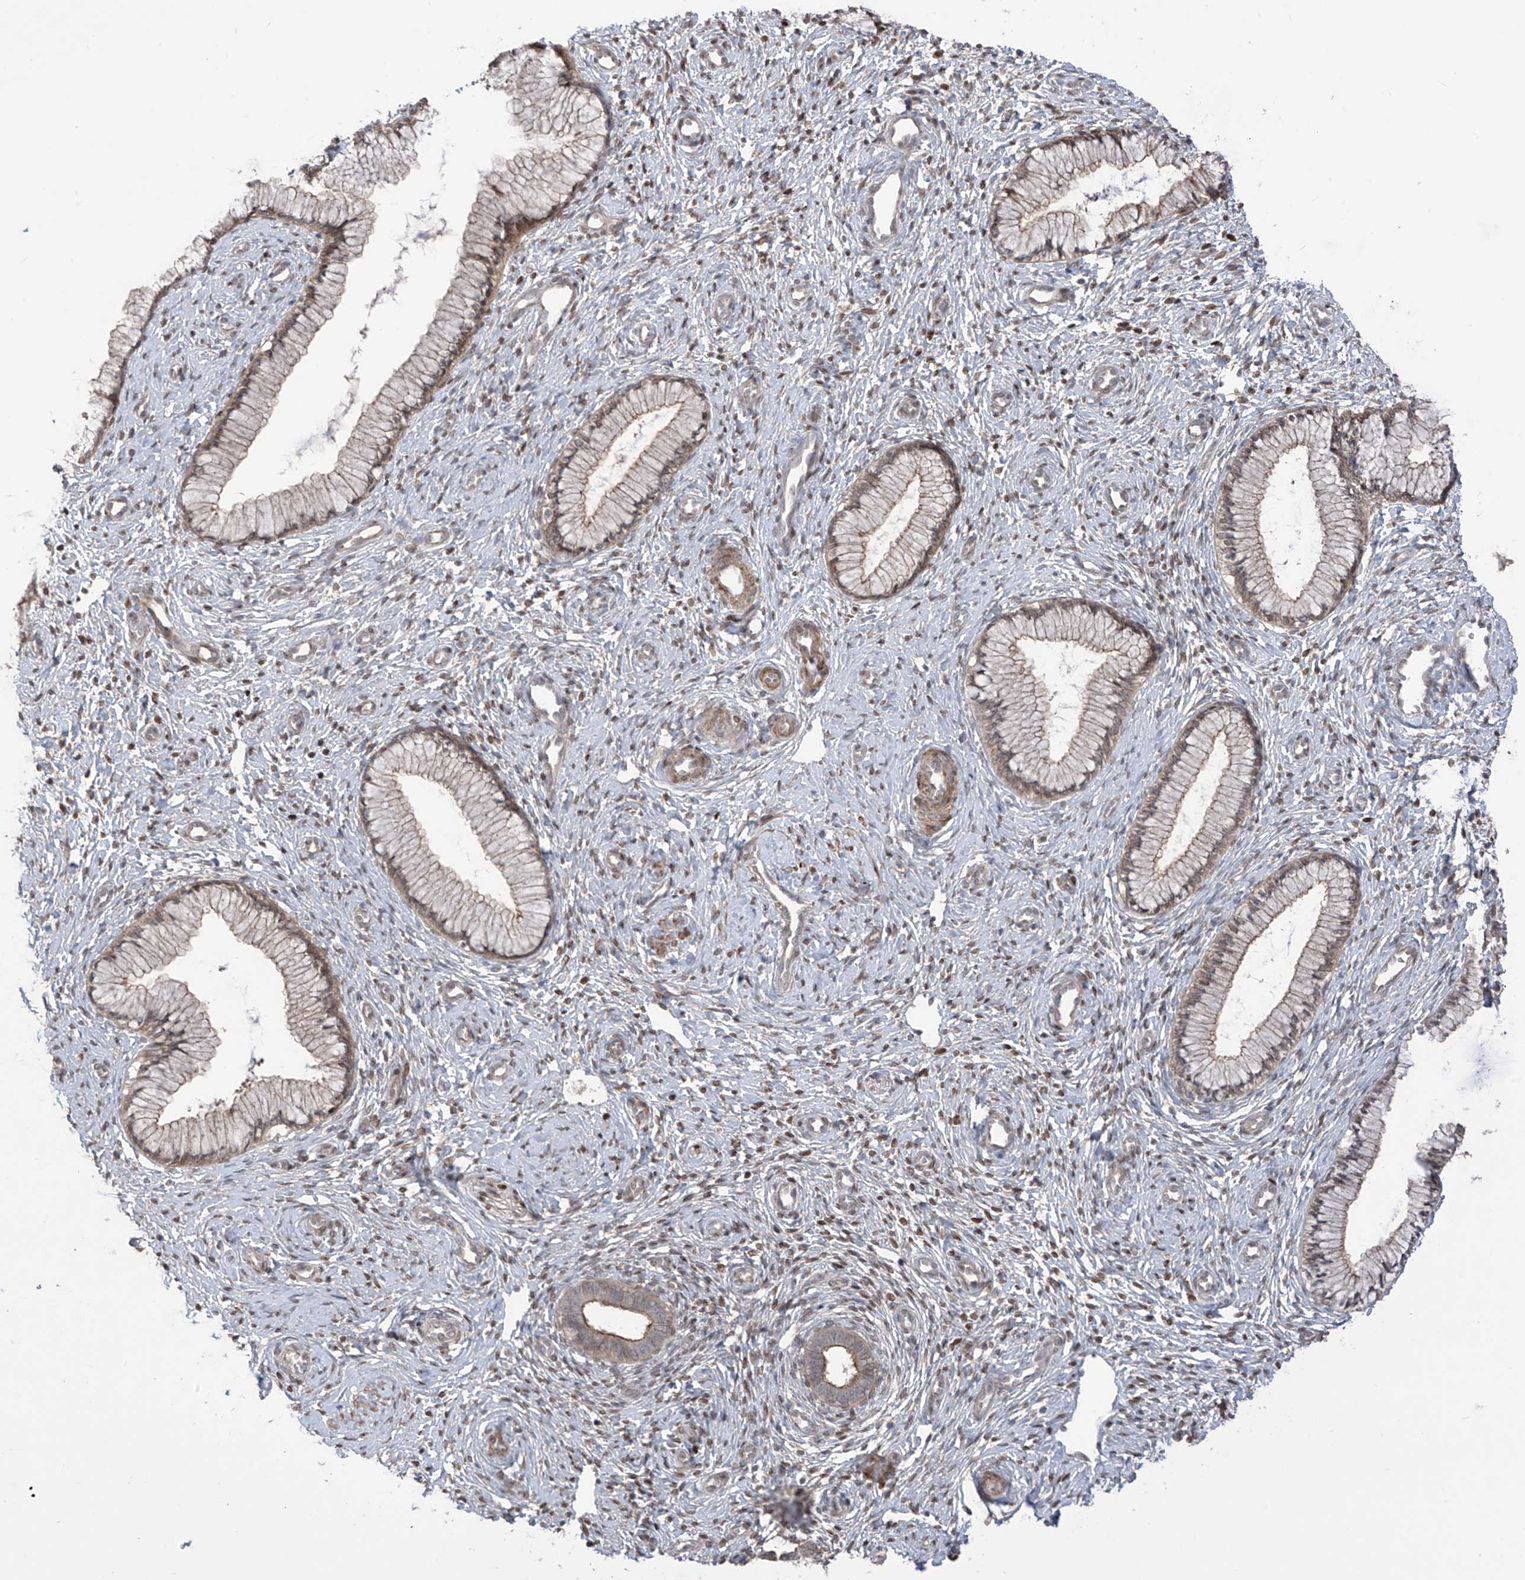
{"staining": {"intensity": "weak", "quantity": ">75%", "location": "cytoplasmic/membranous"}, "tissue": "cervix", "cell_type": "Glandular cells", "image_type": "normal", "snomed": [{"axis": "morphology", "description": "Normal tissue, NOS"}, {"axis": "topography", "description": "Cervix"}], "caption": "Unremarkable cervix reveals weak cytoplasmic/membranous staining in approximately >75% of glandular cells, visualized by immunohistochemistry.", "gene": "LRRC74A", "patient": {"sex": "female", "age": 27}}